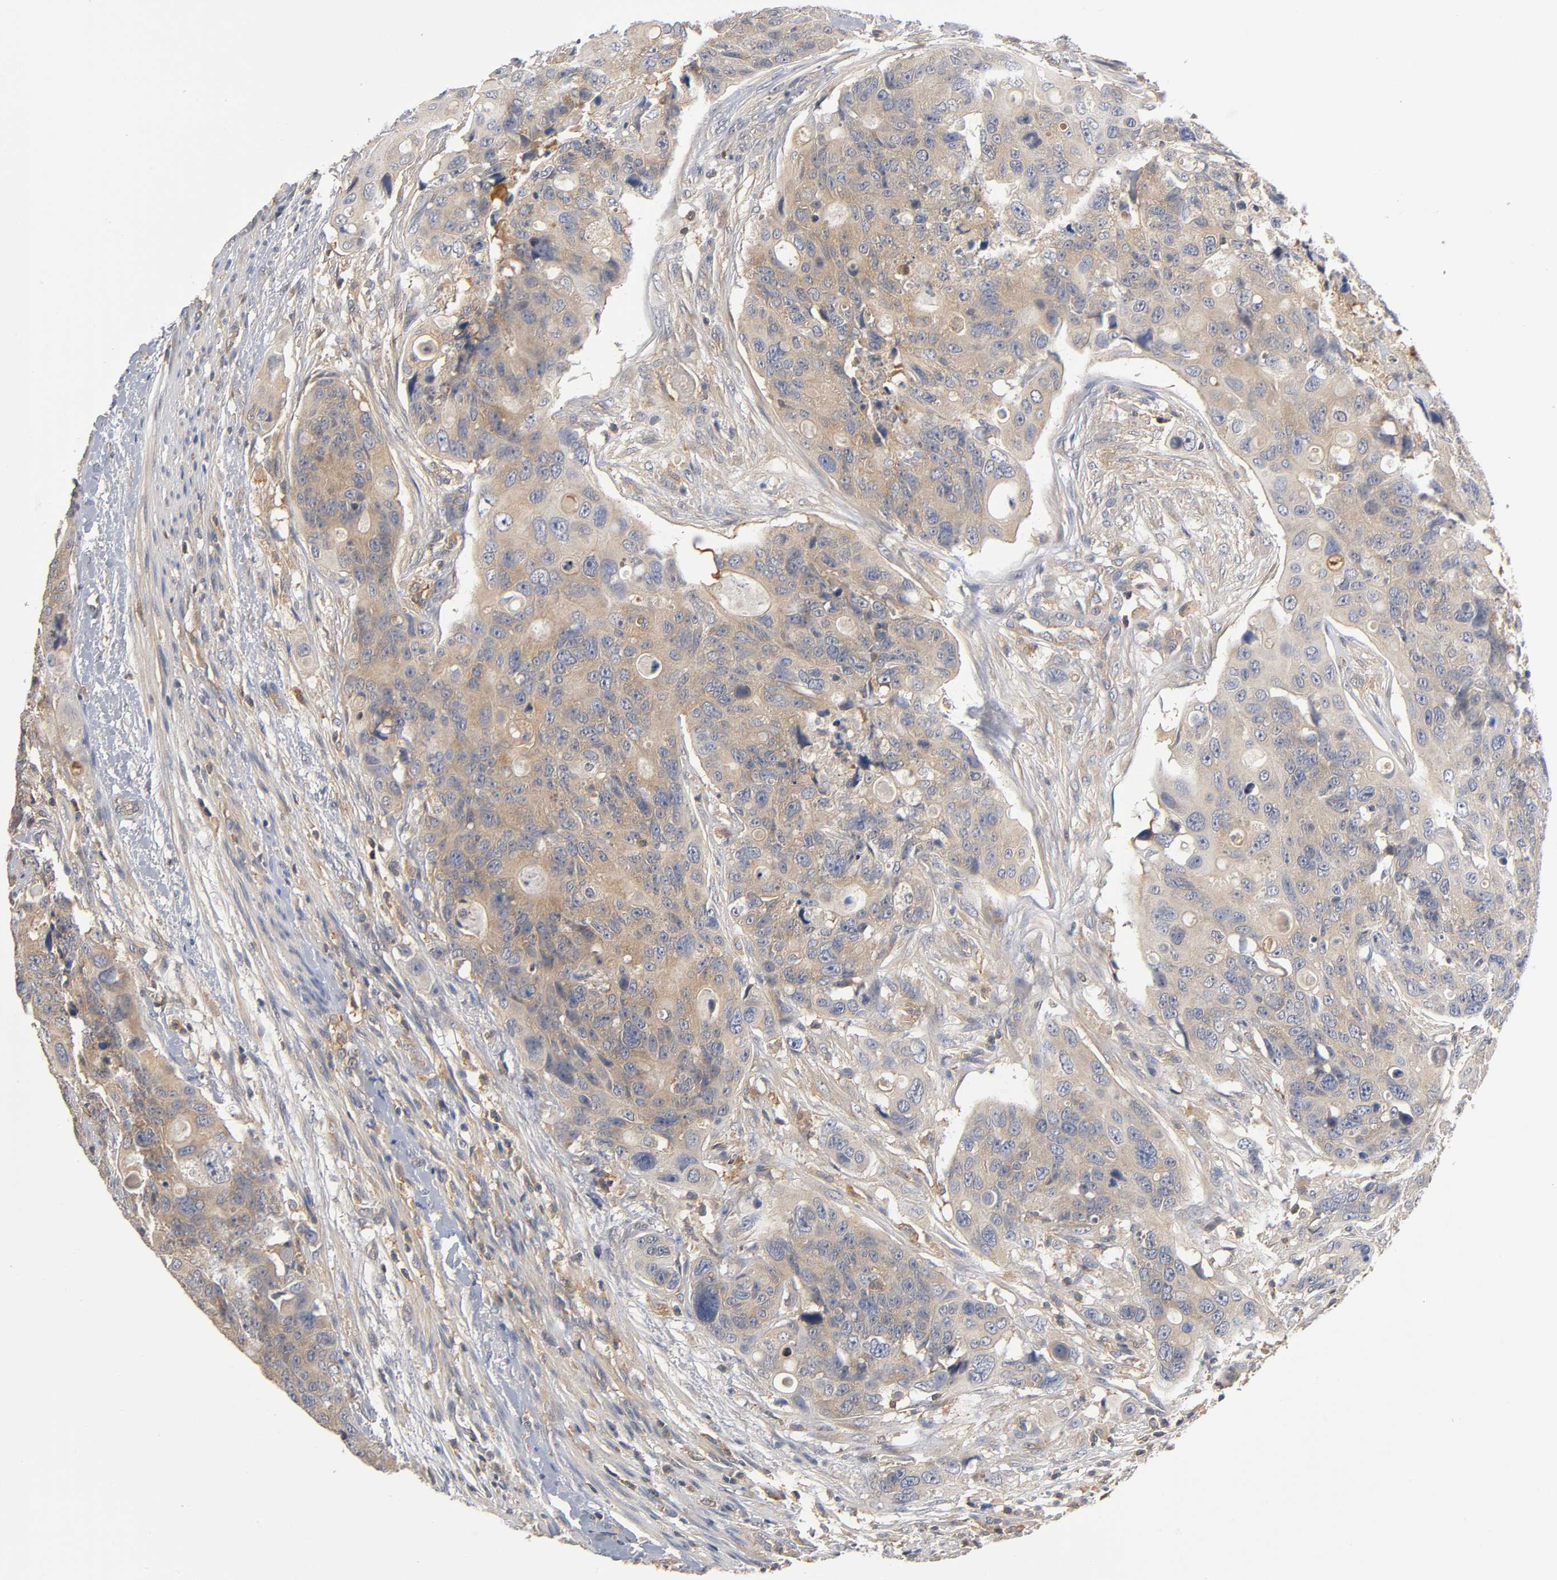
{"staining": {"intensity": "moderate", "quantity": ">75%", "location": "cytoplasmic/membranous"}, "tissue": "colorectal cancer", "cell_type": "Tumor cells", "image_type": "cancer", "snomed": [{"axis": "morphology", "description": "Adenocarcinoma, NOS"}, {"axis": "topography", "description": "Colon"}], "caption": "Protein staining demonstrates moderate cytoplasmic/membranous staining in about >75% of tumor cells in colorectal cancer (adenocarcinoma).", "gene": "ACTR2", "patient": {"sex": "female", "age": 57}}